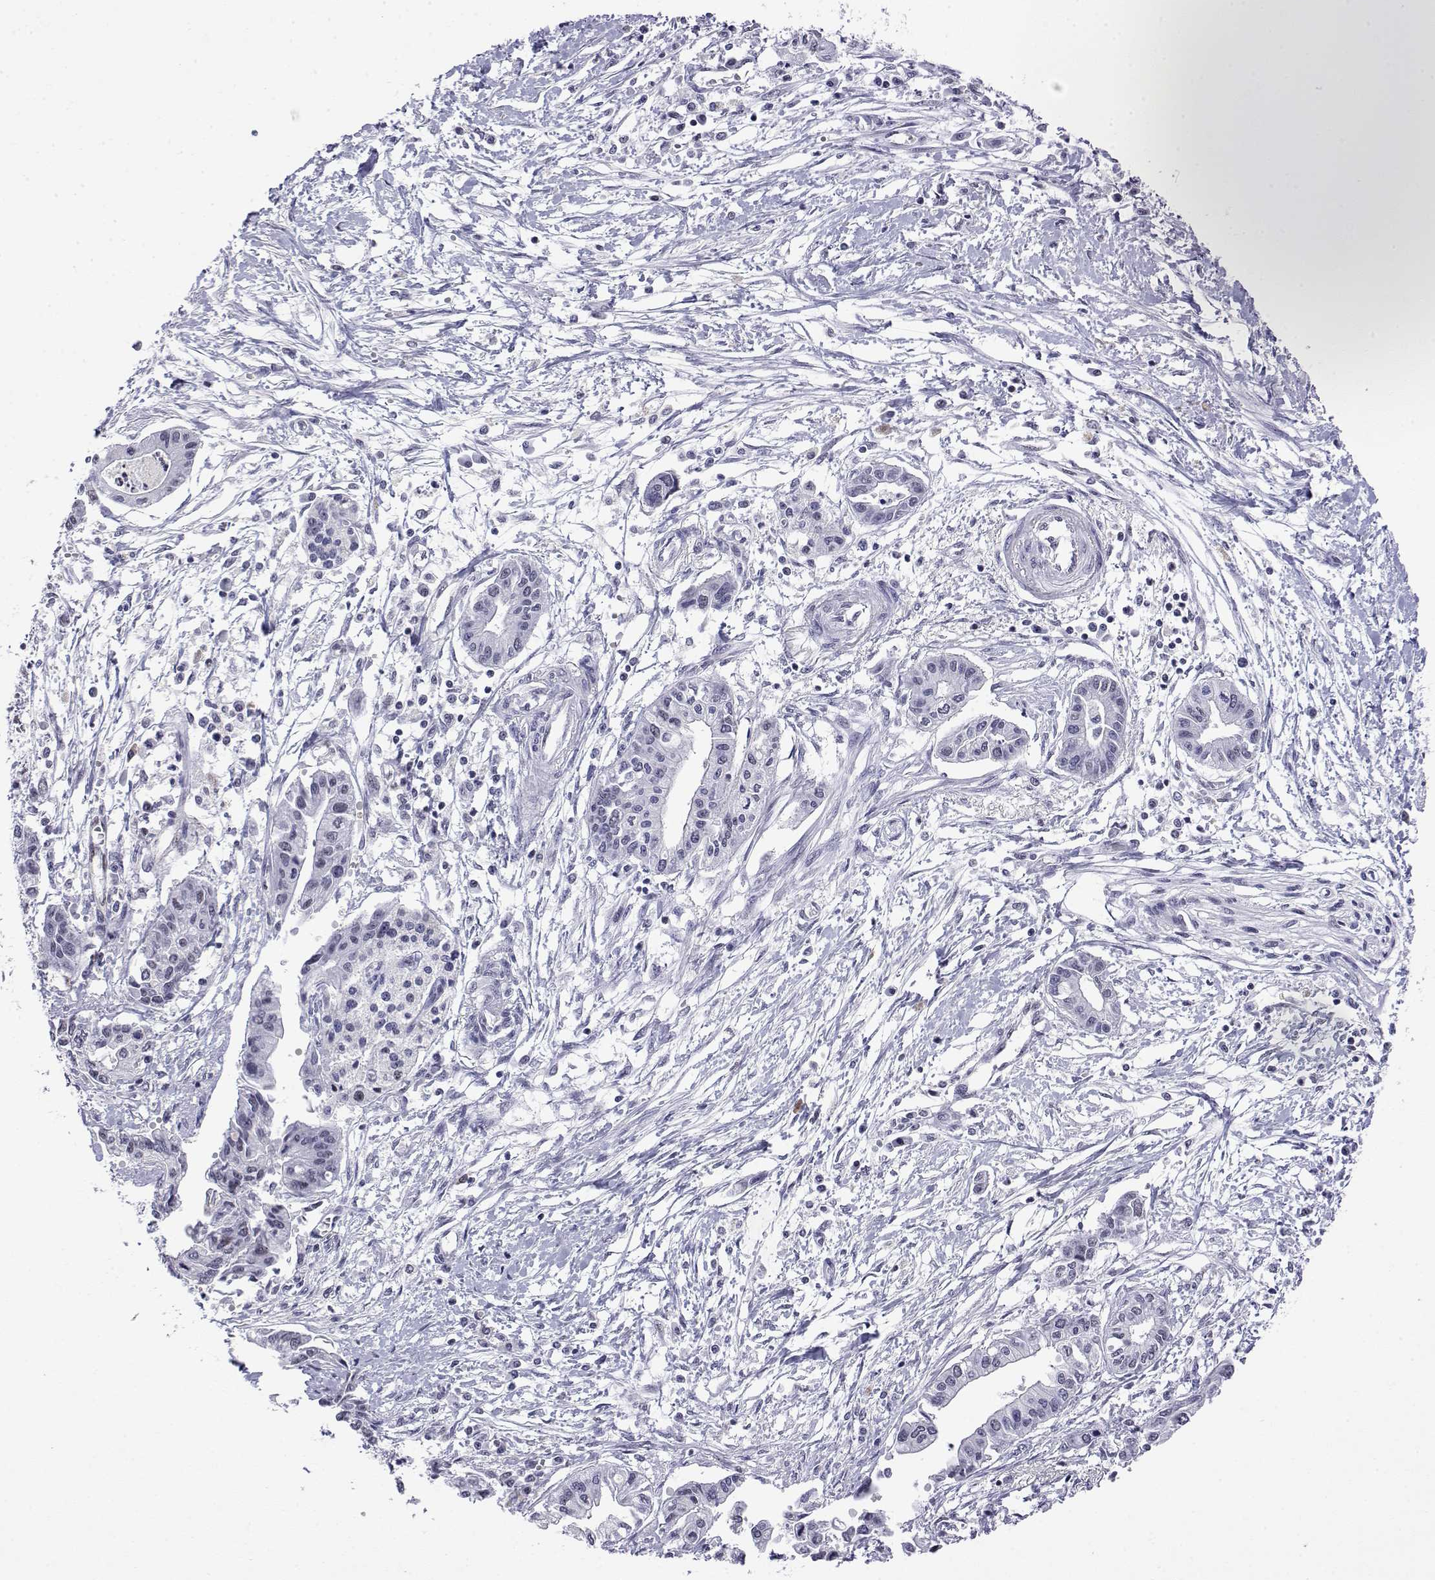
{"staining": {"intensity": "negative", "quantity": "none", "location": "none"}, "tissue": "pancreatic cancer", "cell_type": "Tumor cells", "image_type": "cancer", "snomed": [{"axis": "morphology", "description": "Adenocarcinoma, NOS"}, {"axis": "topography", "description": "Pancreas"}], "caption": "Tumor cells are negative for protein expression in human adenocarcinoma (pancreatic).", "gene": "POLDIP3", "patient": {"sex": "male", "age": 60}}